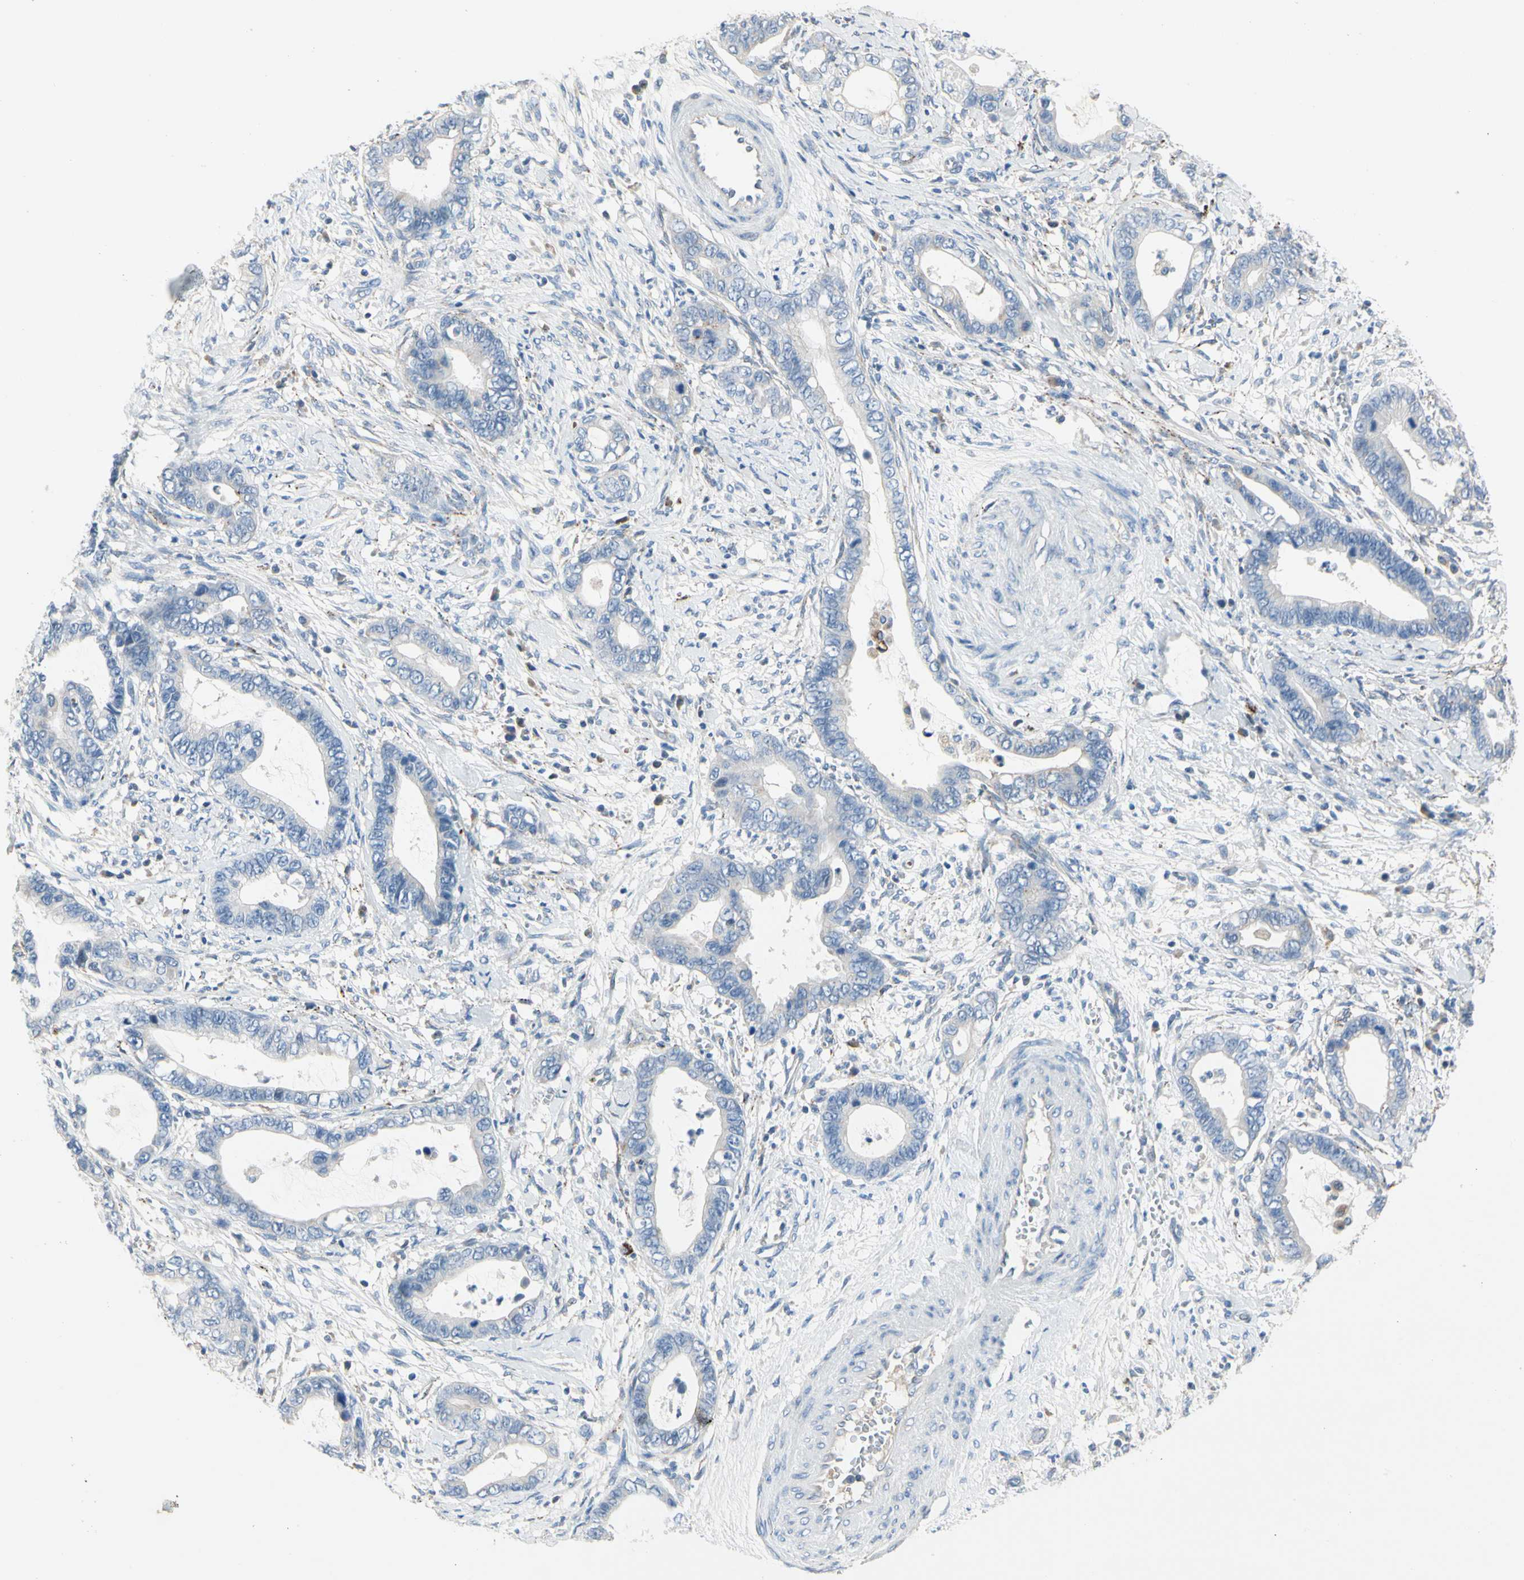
{"staining": {"intensity": "negative", "quantity": "none", "location": "none"}, "tissue": "cervical cancer", "cell_type": "Tumor cells", "image_type": "cancer", "snomed": [{"axis": "morphology", "description": "Adenocarcinoma, NOS"}, {"axis": "topography", "description": "Cervix"}], "caption": "Immunohistochemistry of human cervical cancer (adenocarcinoma) demonstrates no staining in tumor cells.", "gene": "RETSAT", "patient": {"sex": "female", "age": 44}}